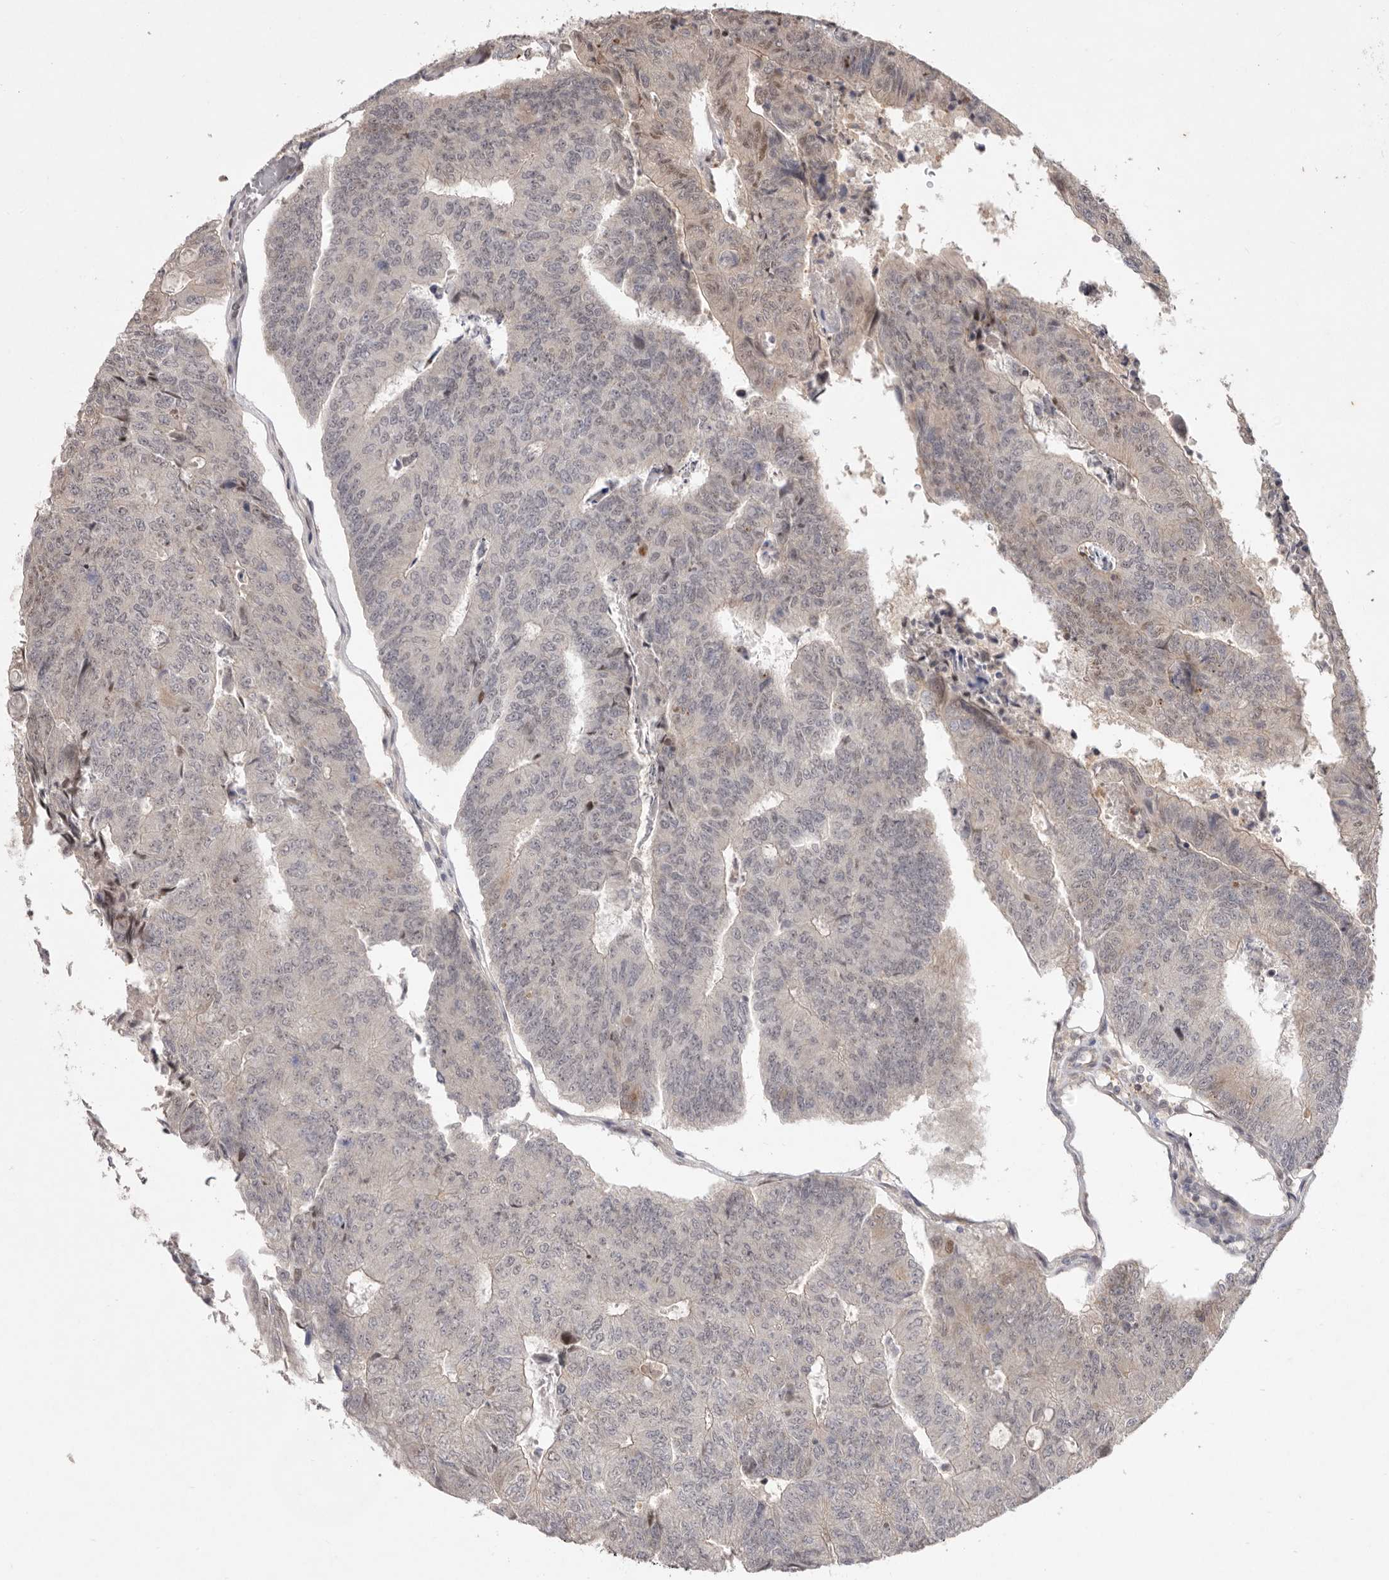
{"staining": {"intensity": "weak", "quantity": "<25%", "location": "nuclear"}, "tissue": "colorectal cancer", "cell_type": "Tumor cells", "image_type": "cancer", "snomed": [{"axis": "morphology", "description": "Adenocarcinoma, NOS"}, {"axis": "topography", "description": "Colon"}], "caption": "Immunohistochemistry (IHC) of human colorectal cancer (adenocarcinoma) exhibits no expression in tumor cells.", "gene": "TADA1", "patient": {"sex": "female", "age": 67}}